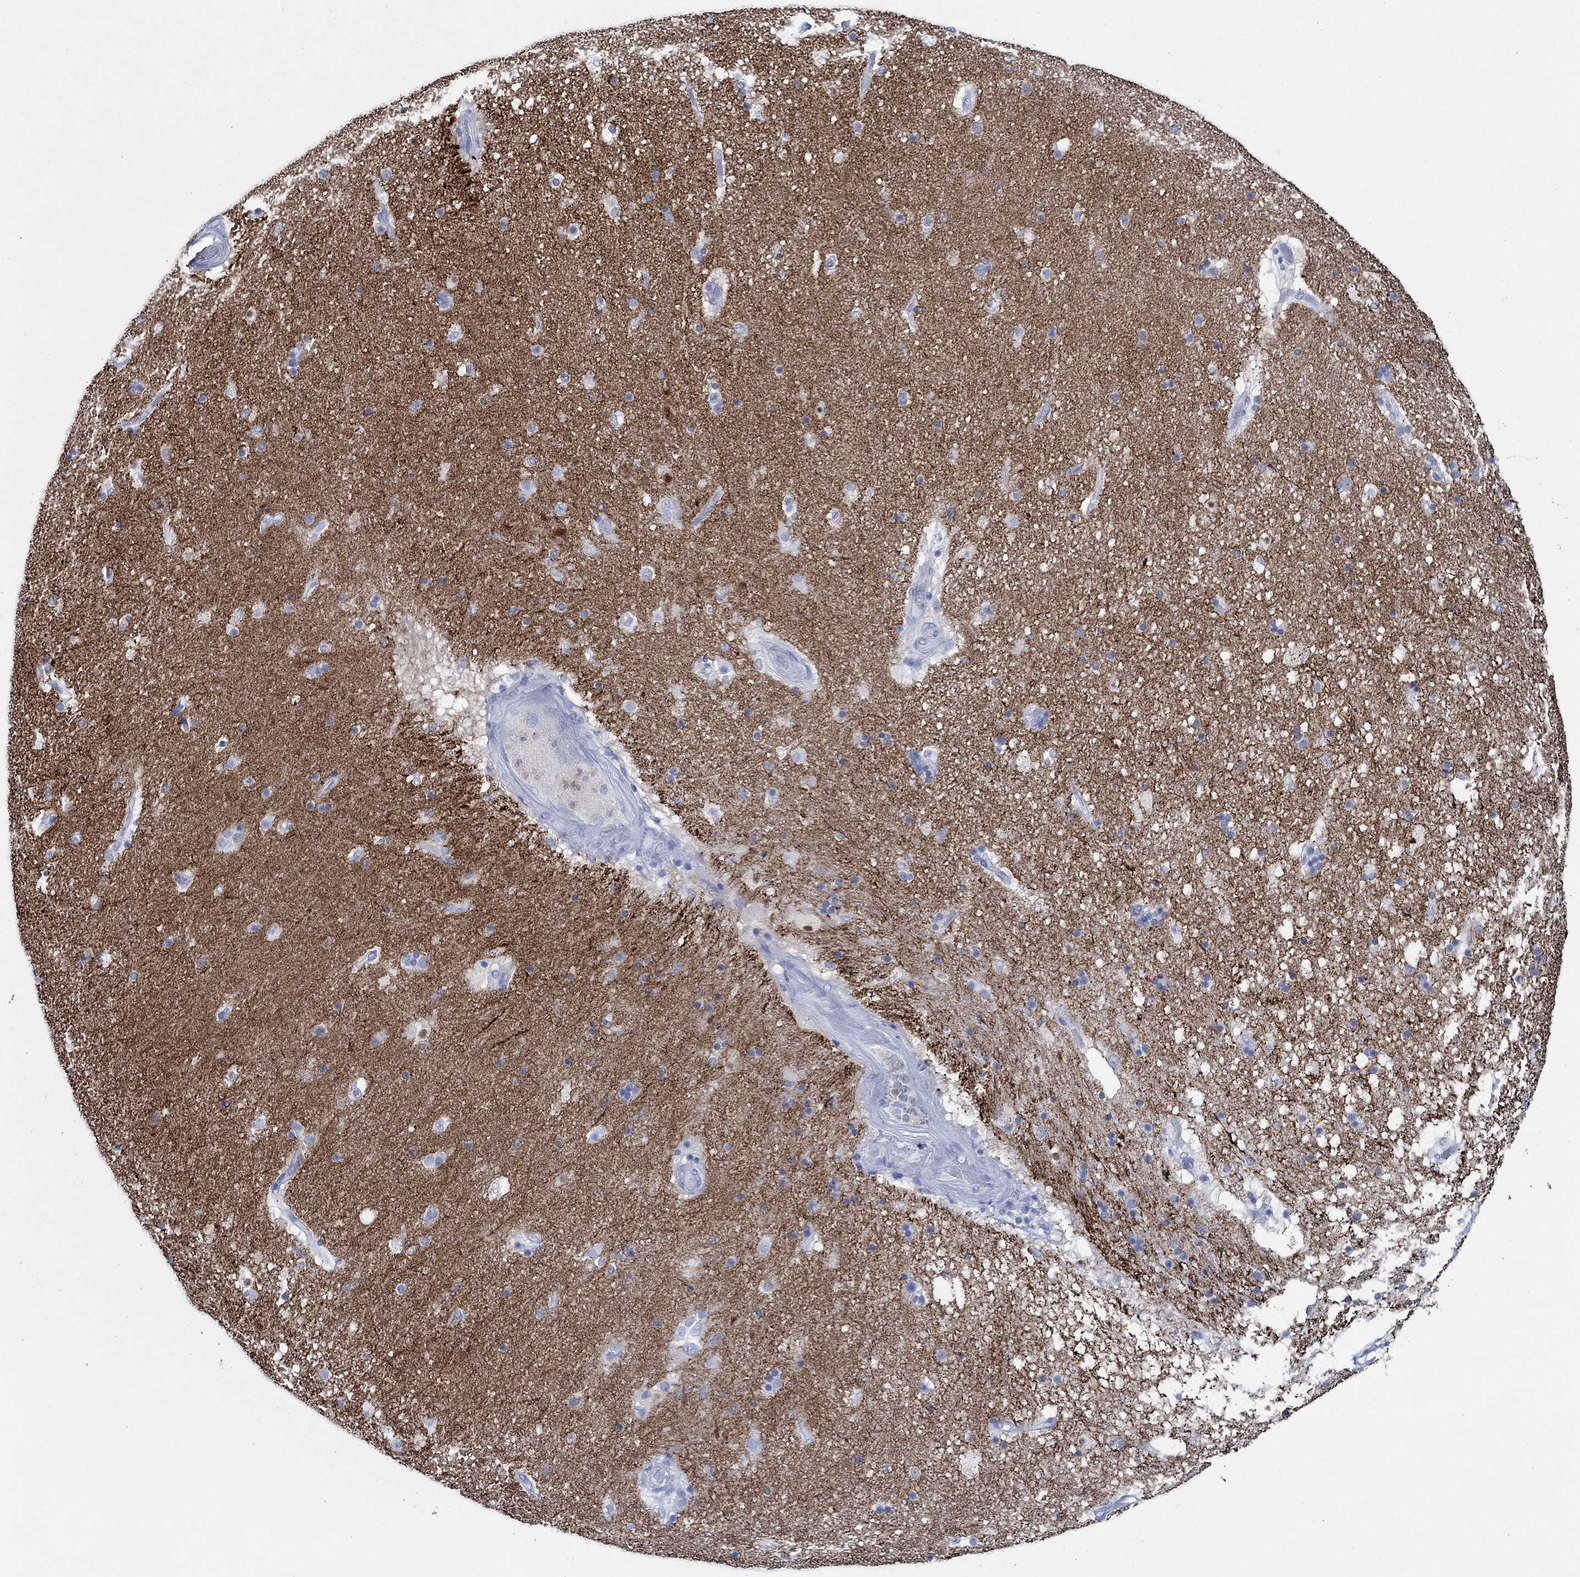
{"staining": {"intensity": "negative", "quantity": "none", "location": "none"}, "tissue": "hippocampus", "cell_type": "Glial cells", "image_type": "normal", "snomed": [{"axis": "morphology", "description": "Normal tissue, NOS"}, {"axis": "topography", "description": "Hippocampus"}], "caption": "Micrograph shows no protein positivity in glial cells of benign hippocampus.", "gene": "ZNF671", "patient": {"sex": "male", "age": 51}}